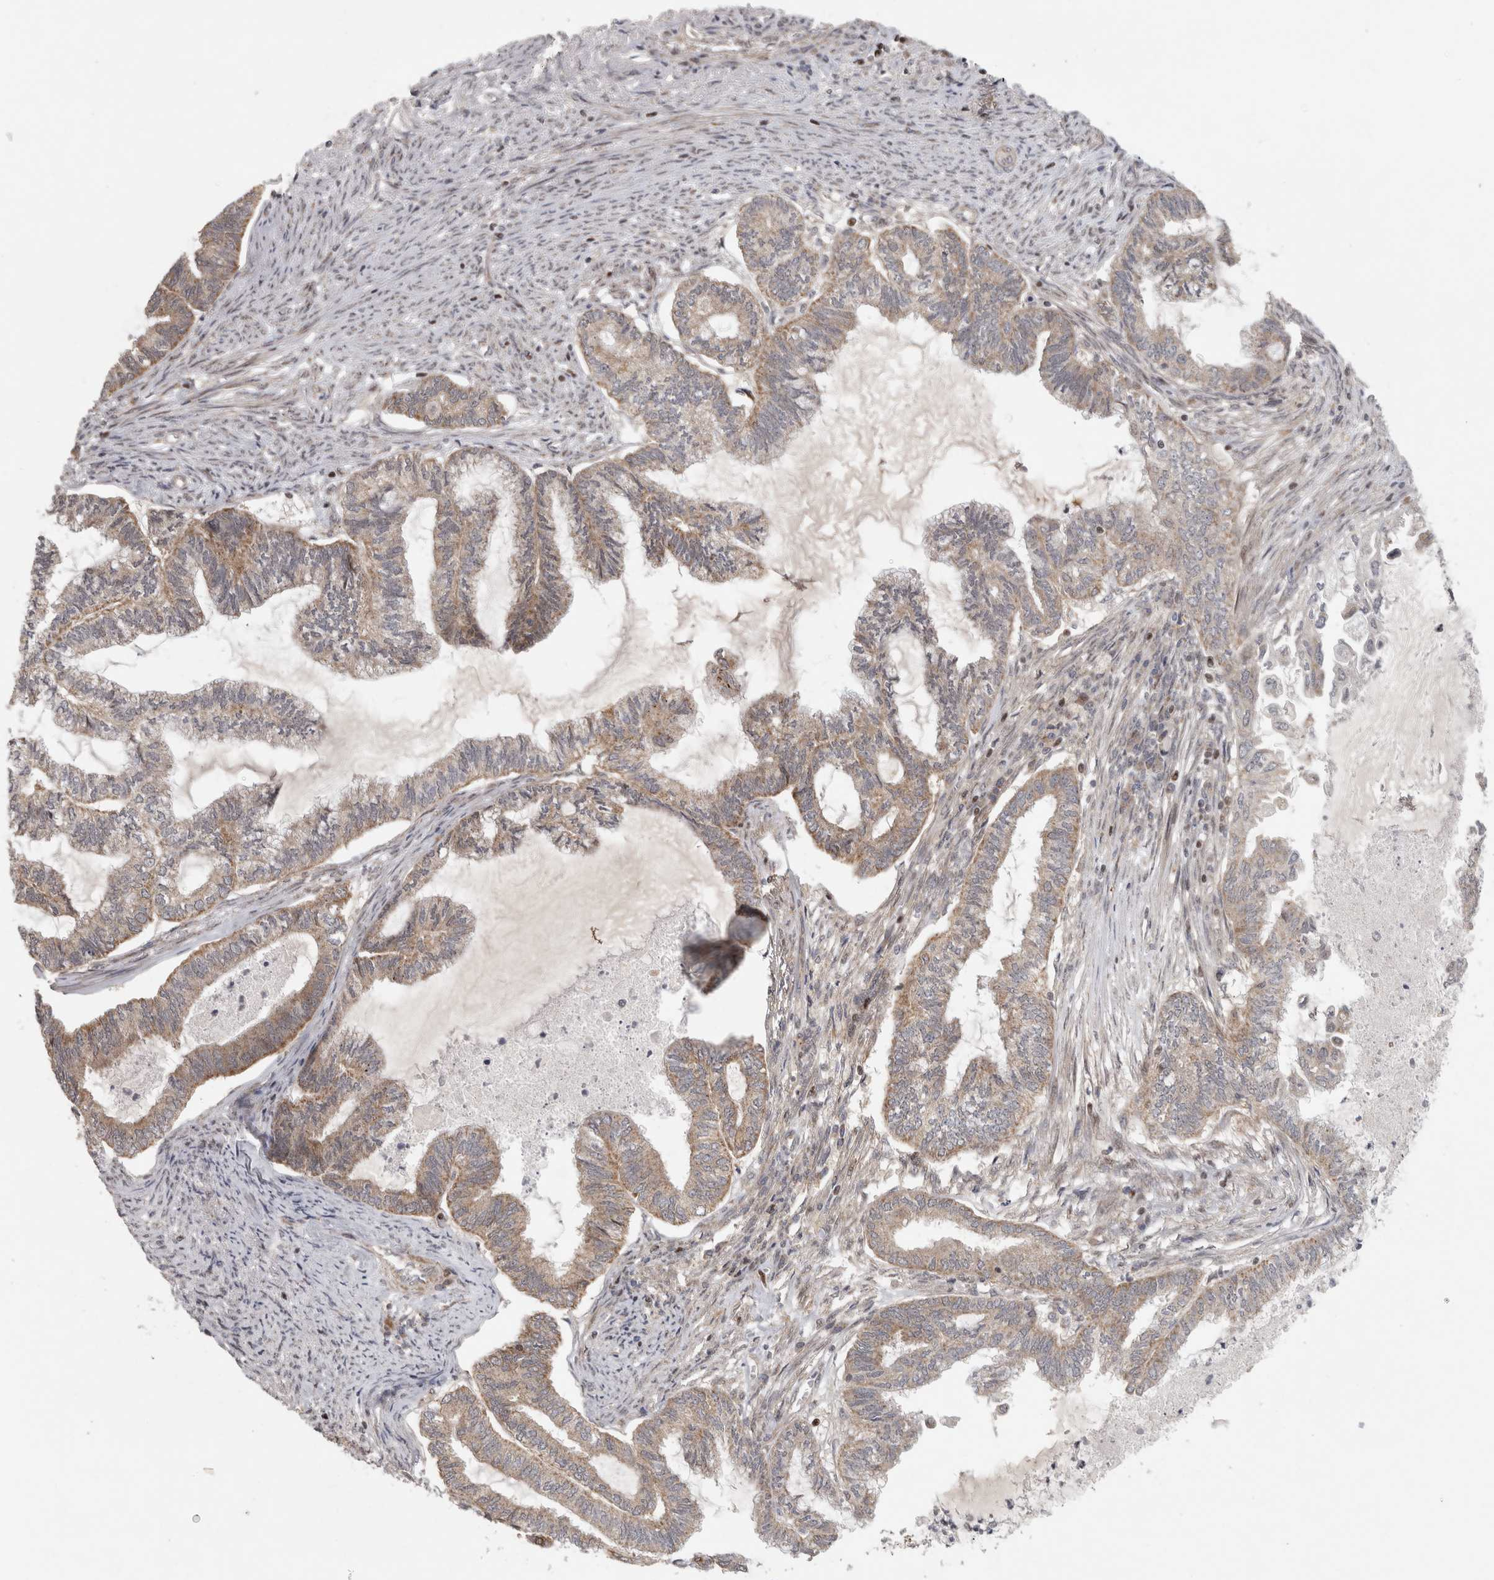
{"staining": {"intensity": "weak", "quantity": "25%-75%", "location": "cytoplasmic/membranous"}, "tissue": "endometrial cancer", "cell_type": "Tumor cells", "image_type": "cancer", "snomed": [{"axis": "morphology", "description": "Adenocarcinoma, NOS"}, {"axis": "topography", "description": "Endometrium"}], "caption": "Immunohistochemistry photomicrograph of neoplastic tissue: endometrial cancer (adenocarcinoma) stained using IHC demonstrates low levels of weak protein expression localized specifically in the cytoplasmic/membranous of tumor cells, appearing as a cytoplasmic/membranous brown color.", "gene": "KDM8", "patient": {"sex": "female", "age": 86}}